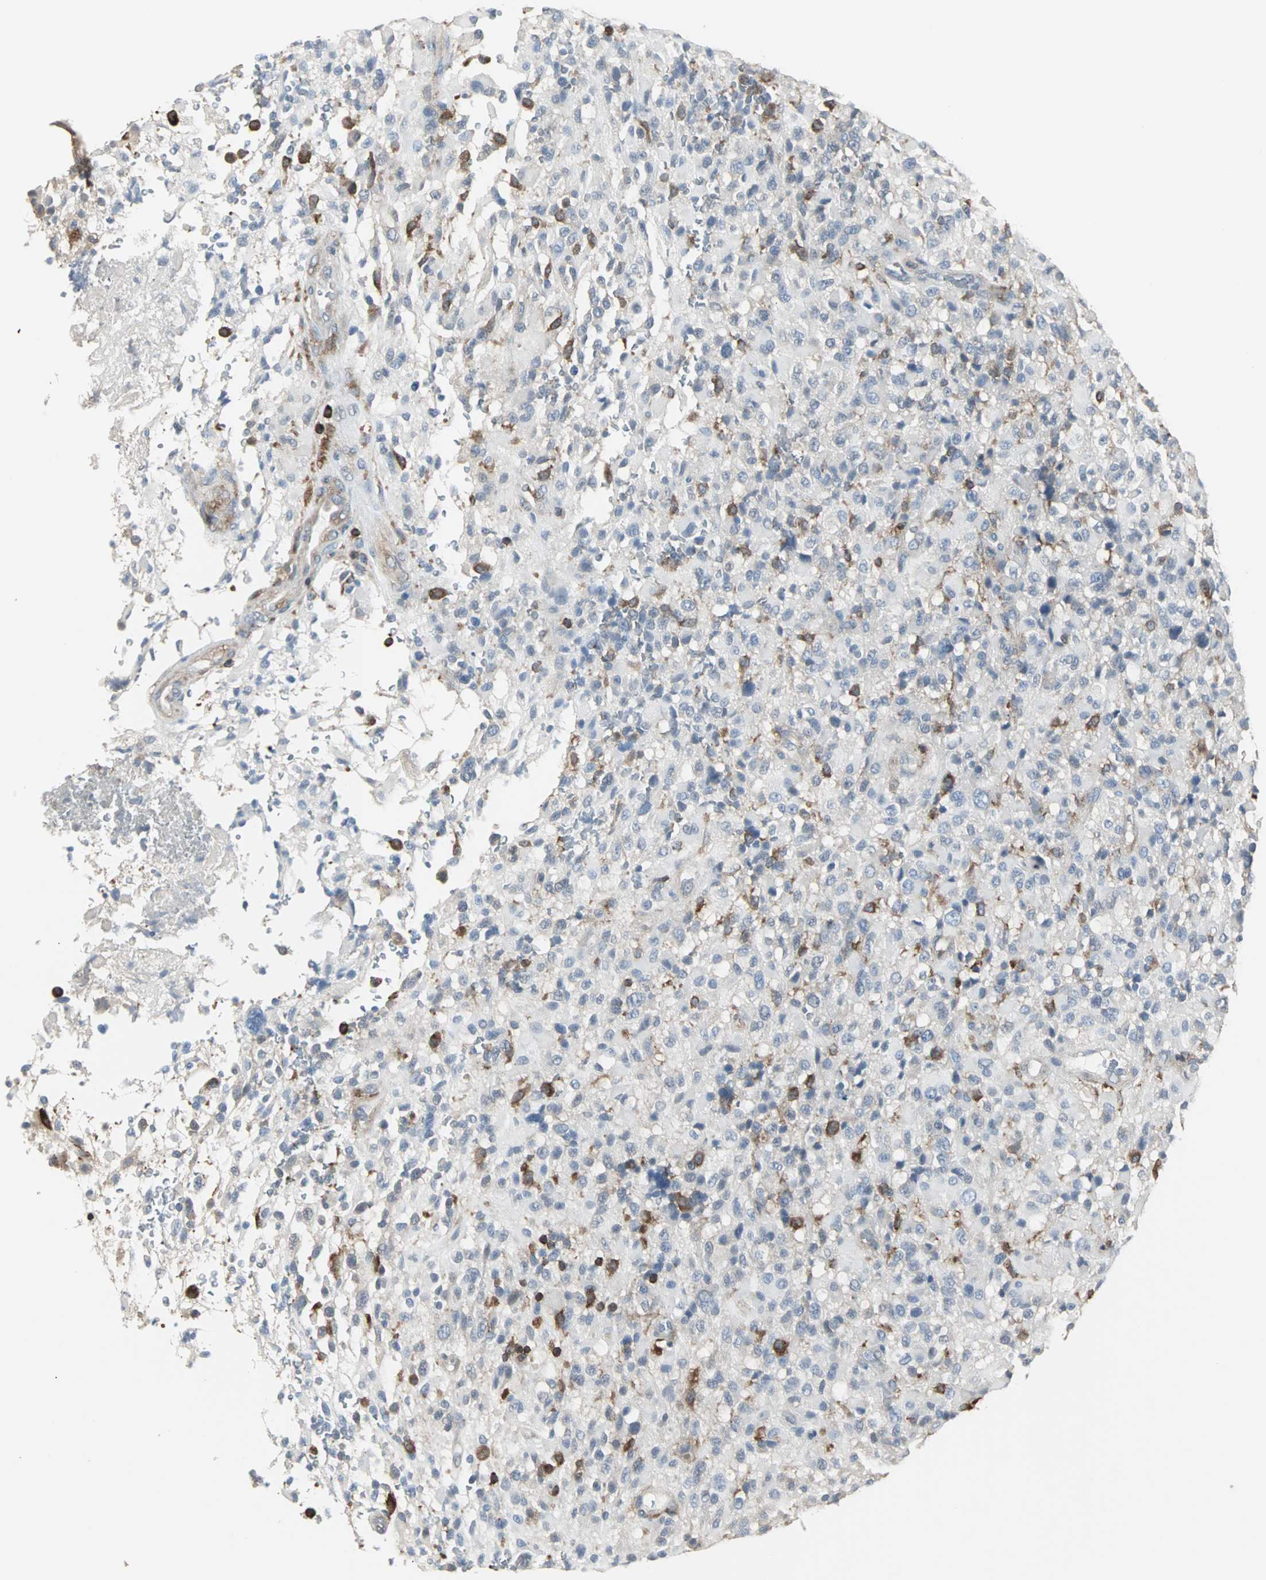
{"staining": {"intensity": "moderate", "quantity": "<25%", "location": "cytoplasmic/membranous"}, "tissue": "glioma", "cell_type": "Tumor cells", "image_type": "cancer", "snomed": [{"axis": "morphology", "description": "Glioma, malignant, High grade"}, {"axis": "topography", "description": "Brain"}], "caption": "Moderate cytoplasmic/membranous positivity is appreciated in about <25% of tumor cells in malignant glioma (high-grade). The protein is shown in brown color, while the nuclei are stained blue.", "gene": "LRRFIP1", "patient": {"sex": "male", "age": 71}}